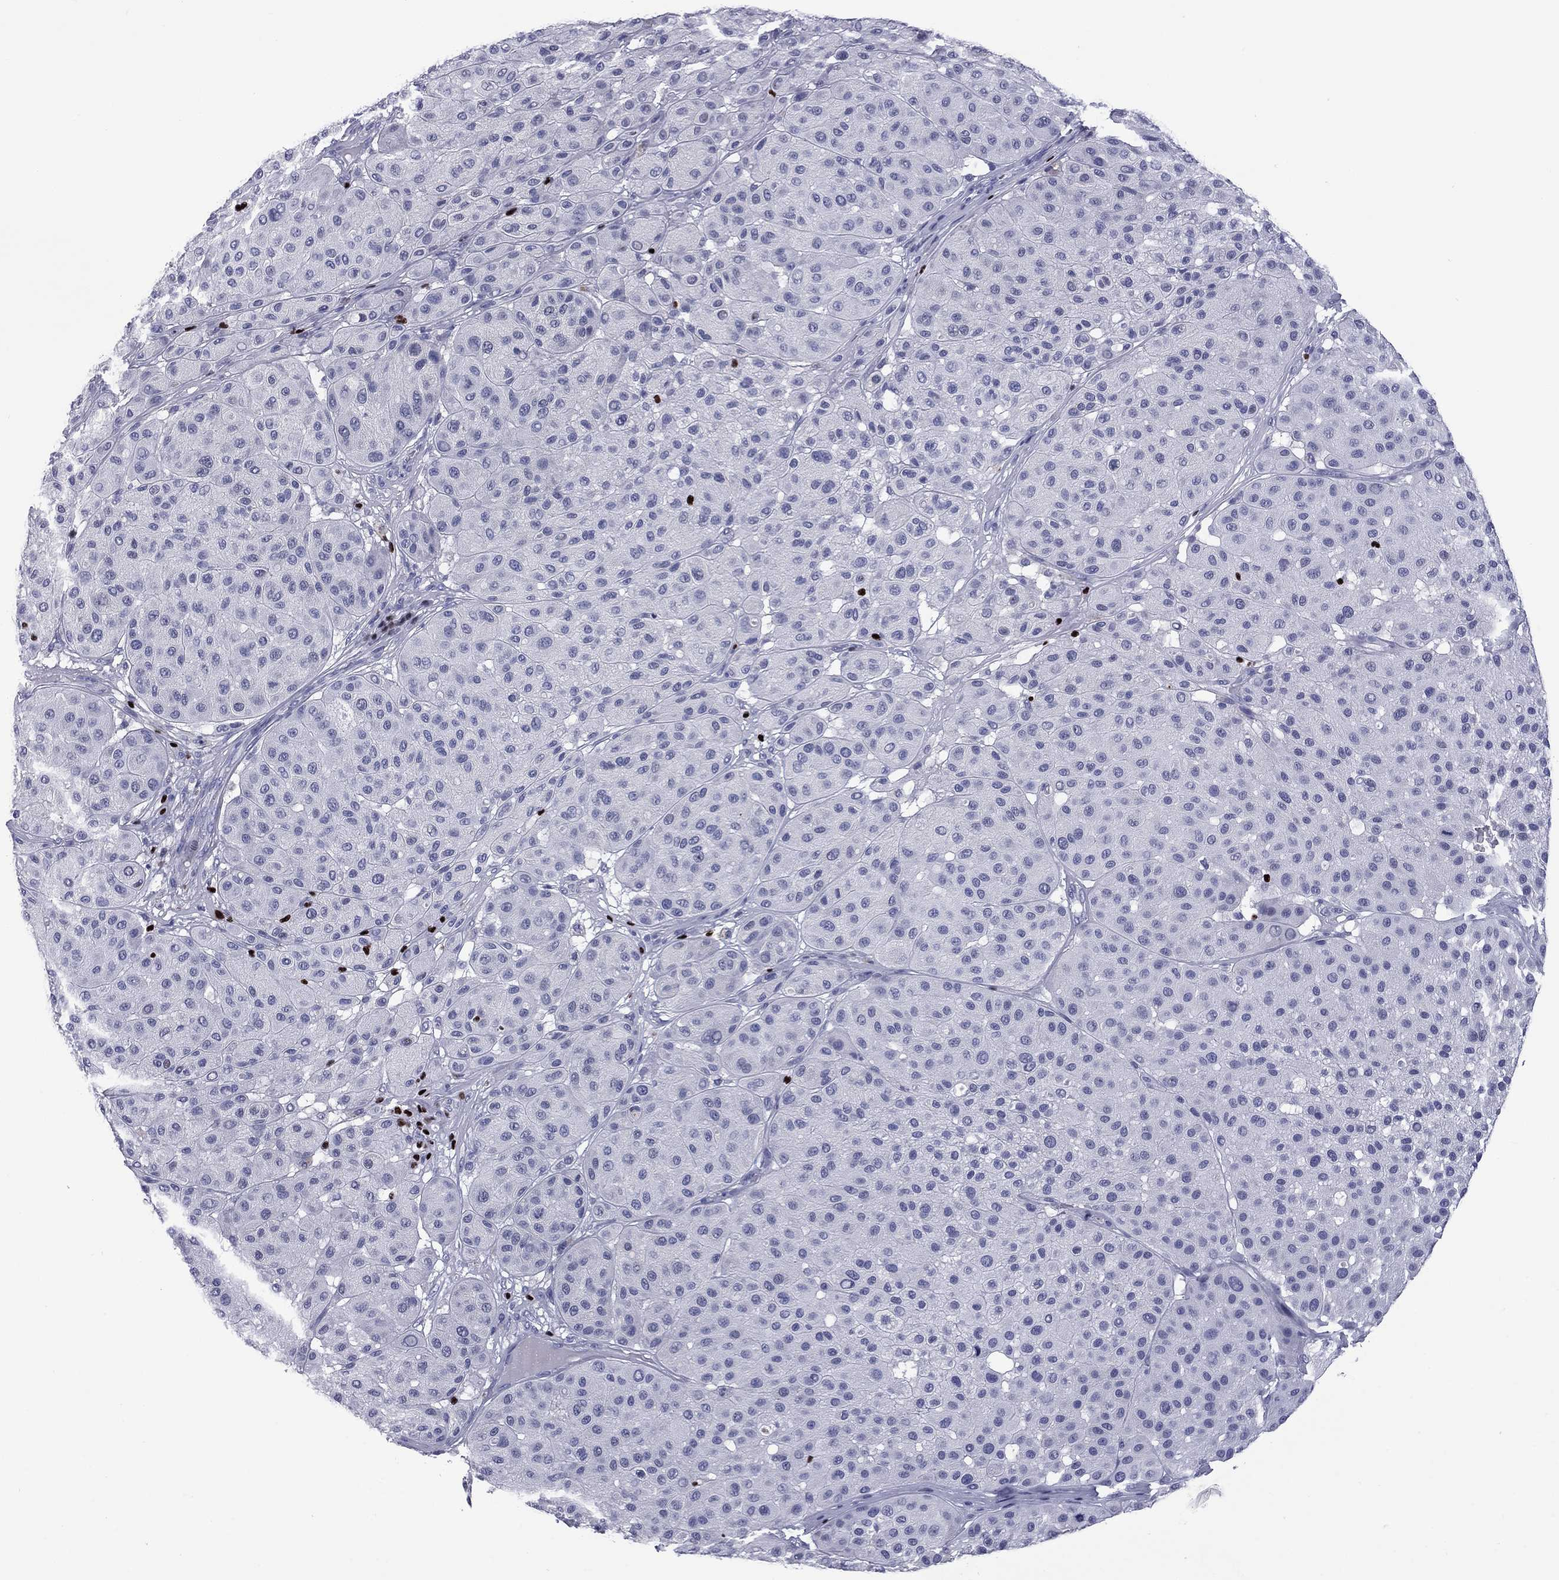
{"staining": {"intensity": "negative", "quantity": "none", "location": "none"}, "tissue": "melanoma", "cell_type": "Tumor cells", "image_type": "cancer", "snomed": [{"axis": "morphology", "description": "Malignant melanoma, Metastatic site"}, {"axis": "topography", "description": "Smooth muscle"}], "caption": "DAB (3,3'-diaminobenzidine) immunohistochemical staining of malignant melanoma (metastatic site) demonstrates no significant staining in tumor cells.", "gene": "IKZF3", "patient": {"sex": "male", "age": 41}}